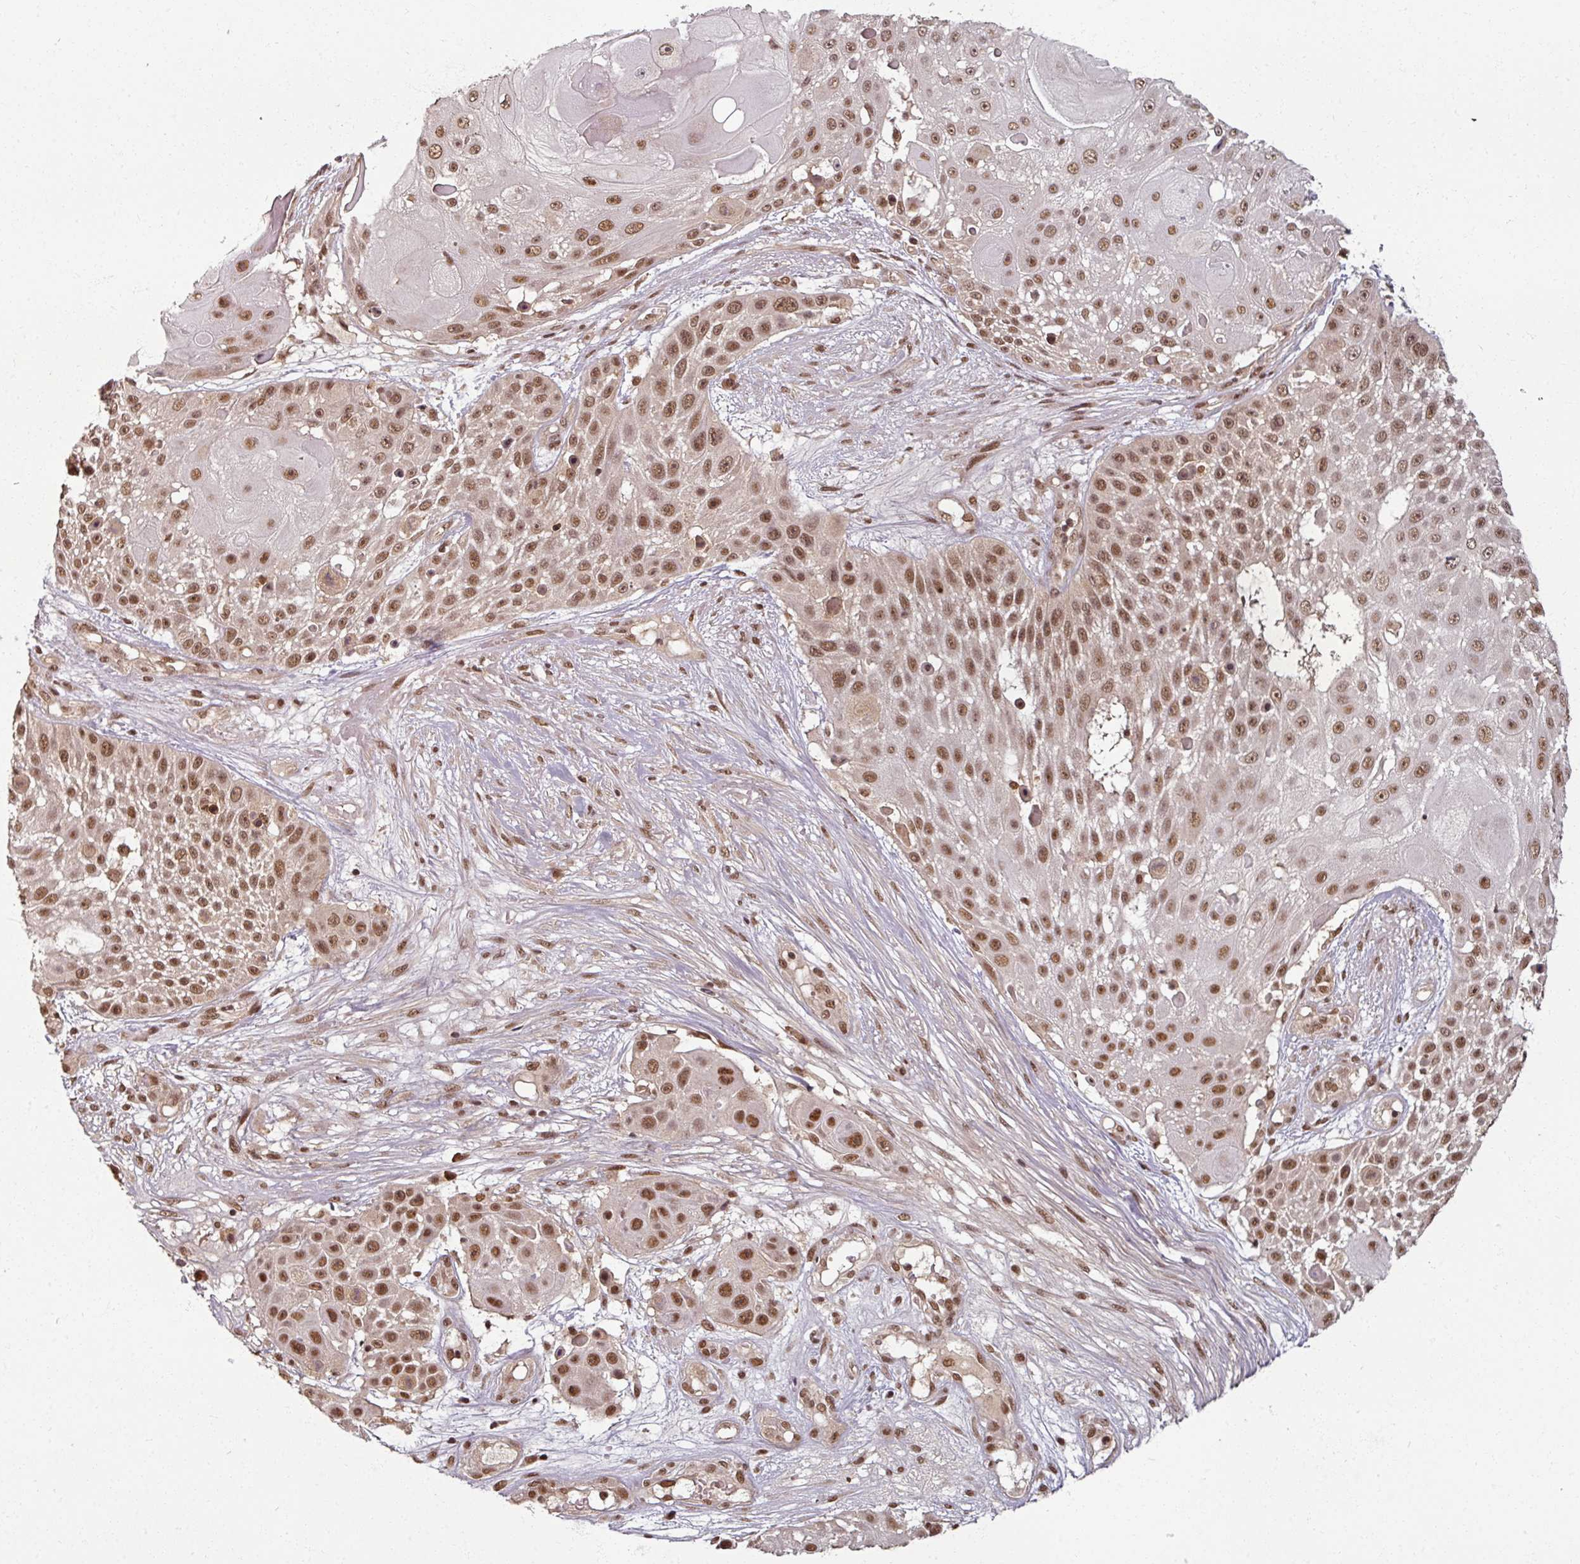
{"staining": {"intensity": "moderate", "quantity": ">75%", "location": "nuclear"}, "tissue": "skin cancer", "cell_type": "Tumor cells", "image_type": "cancer", "snomed": [{"axis": "morphology", "description": "Squamous cell carcinoma, NOS"}, {"axis": "topography", "description": "Skin"}], "caption": "Human skin cancer (squamous cell carcinoma) stained with a brown dye displays moderate nuclear positive expression in about >75% of tumor cells.", "gene": "POLR2G", "patient": {"sex": "female", "age": 86}}